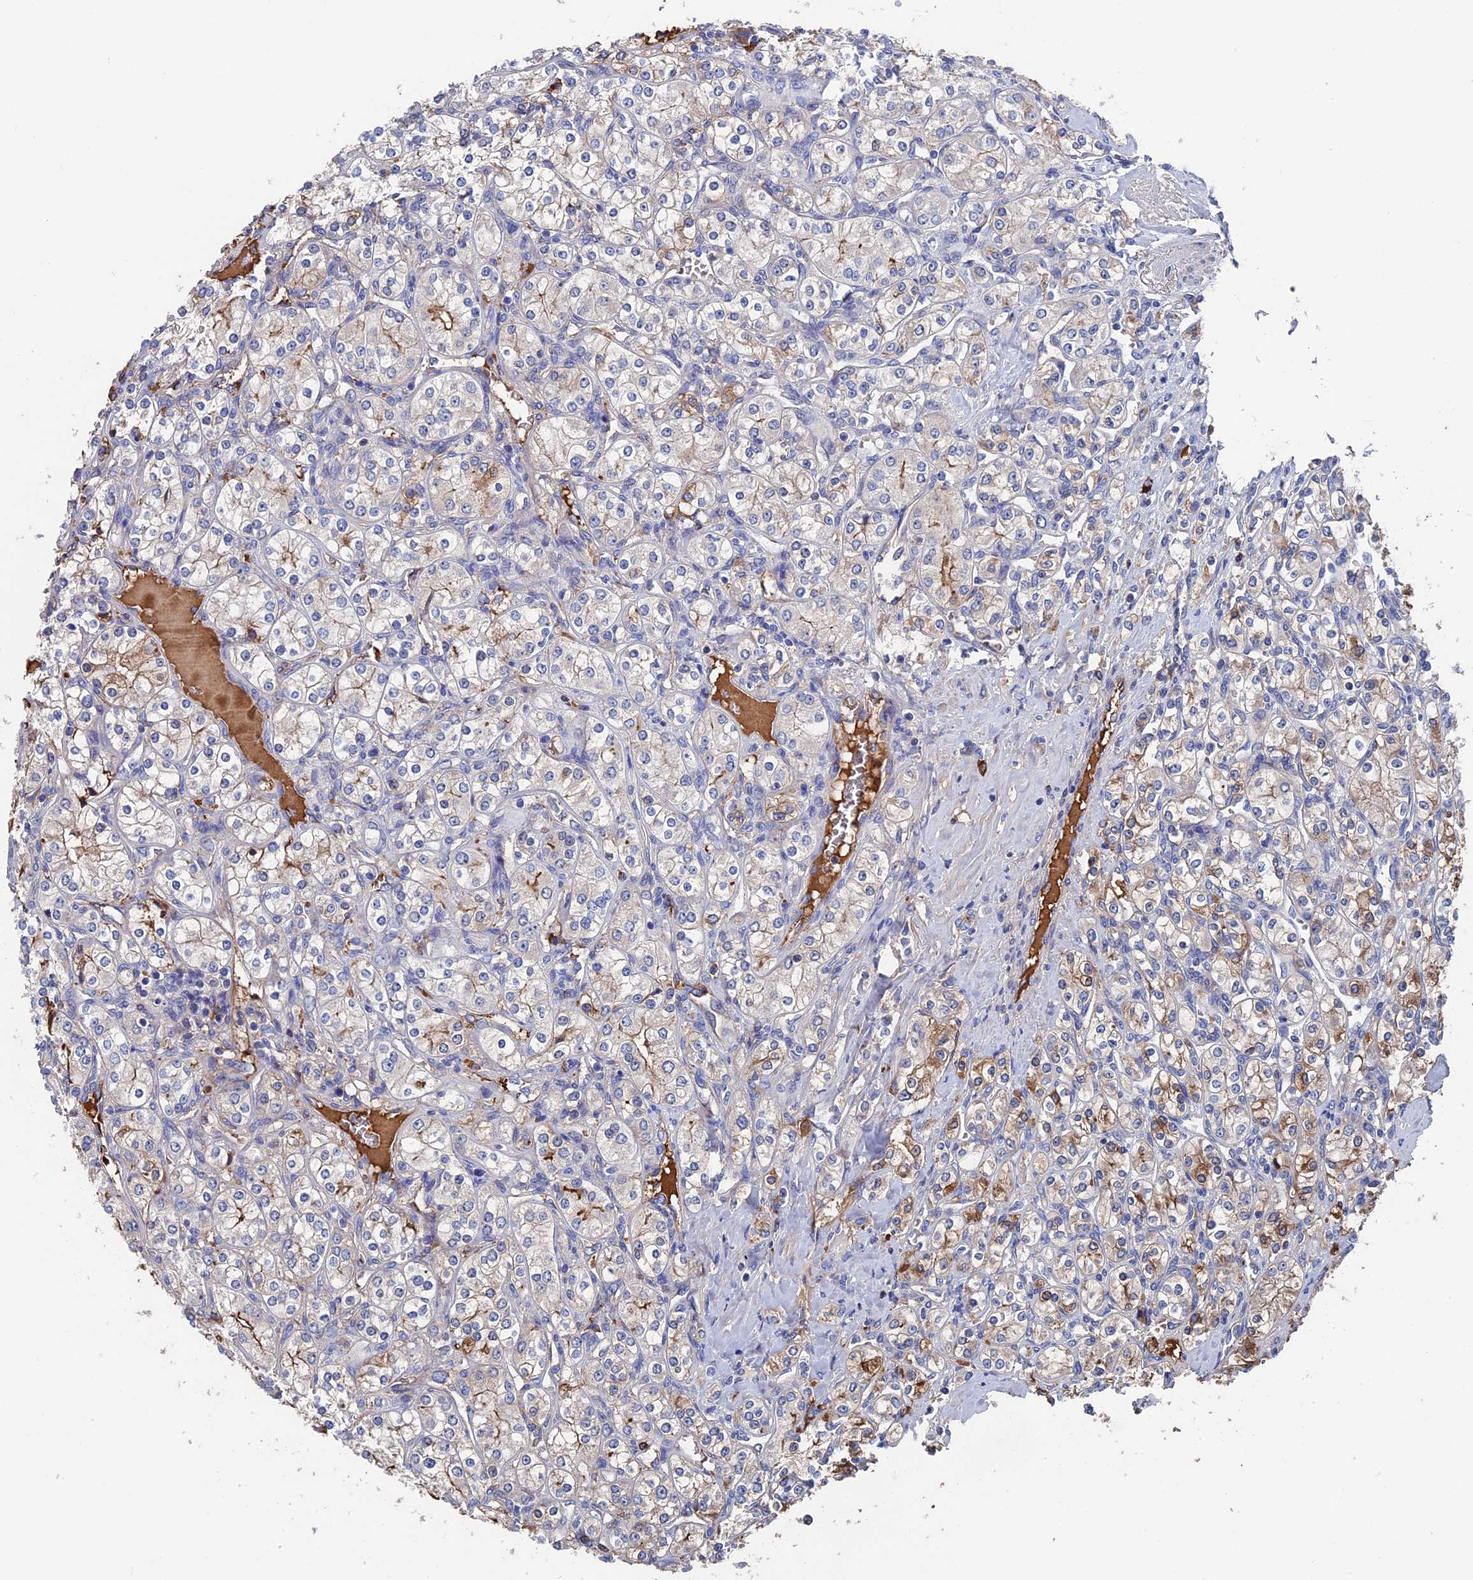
{"staining": {"intensity": "weak", "quantity": "<25%", "location": "cytoplasmic/membranous"}, "tissue": "renal cancer", "cell_type": "Tumor cells", "image_type": "cancer", "snomed": [{"axis": "morphology", "description": "Adenocarcinoma, NOS"}, {"axis": "topography", "description": "Kidney"}], "caption": "An immunohistochemistry (IHC) image of renal cancer is shown. There is no staining in tumor cells of renal cancer. (DAB (3,3'-diaminobenzidine) immunohistochemistry (IHC) visualized using brightfield microscopy, high magnification).", "gene": "RPUSD1", "patient": {"sex": "male", "age": 77}}